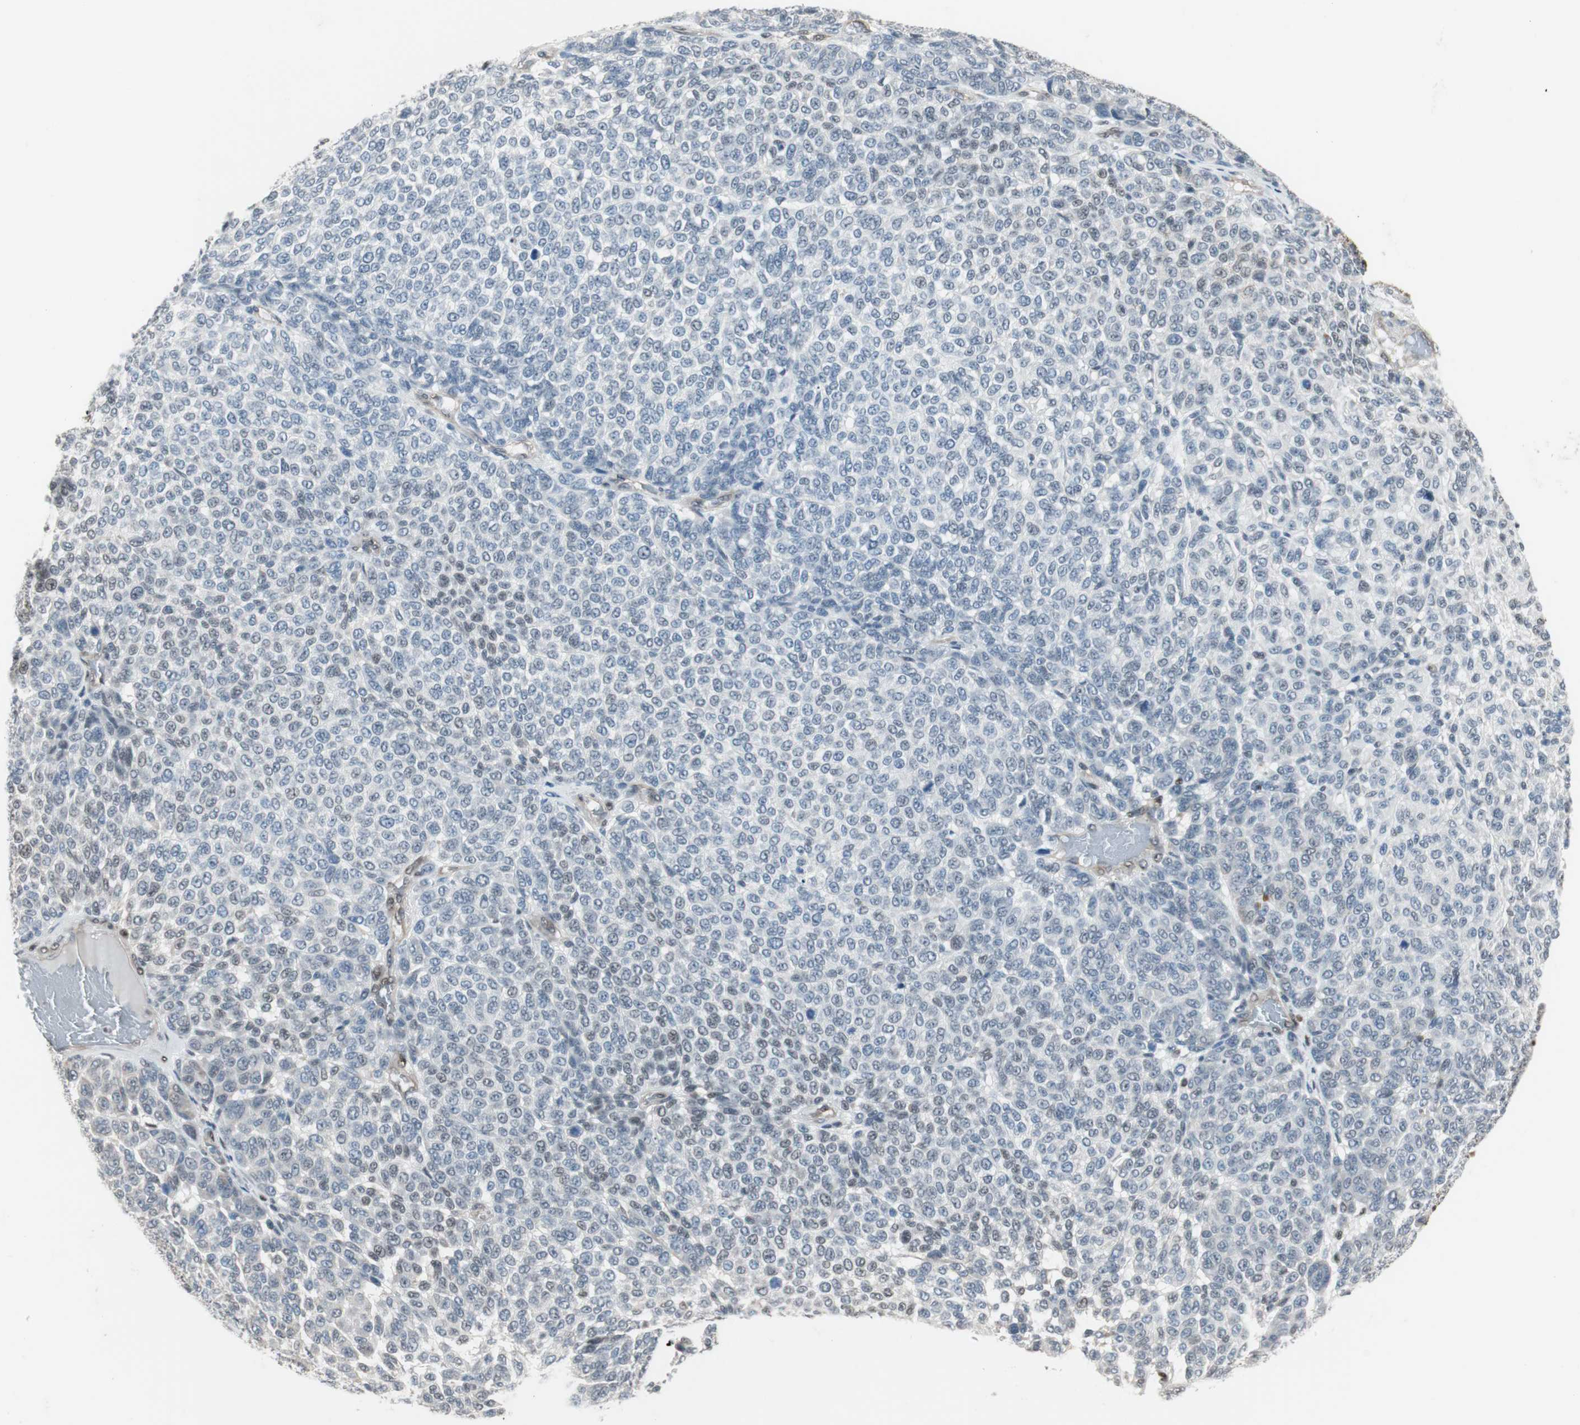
{"staining": {"intensity": "negative", "quantity": "none", "location": "none"}, "tissue": "melanoma", "cell_type": "Tumor cells", "image_type": "cancer", "snomed": [{"axis": "morphology", "description": "Malignant melanoma, NOS"}, {"axis": "topography", "description": "Skin"}], "caption": "Immunohistochemistry micrograph of neoplastic tissue: human malignant melanoma stained with DAB displays no significant protein staining in tumor cells. (Stains: DAB (3,3'-diaminobenzidine) immunohistochemistry with hematoxylin counter stain, Microscopy: brightfield microscopy at high magnification).", "gene": "PML", "patient": {"sex": "male", "age": 59}}